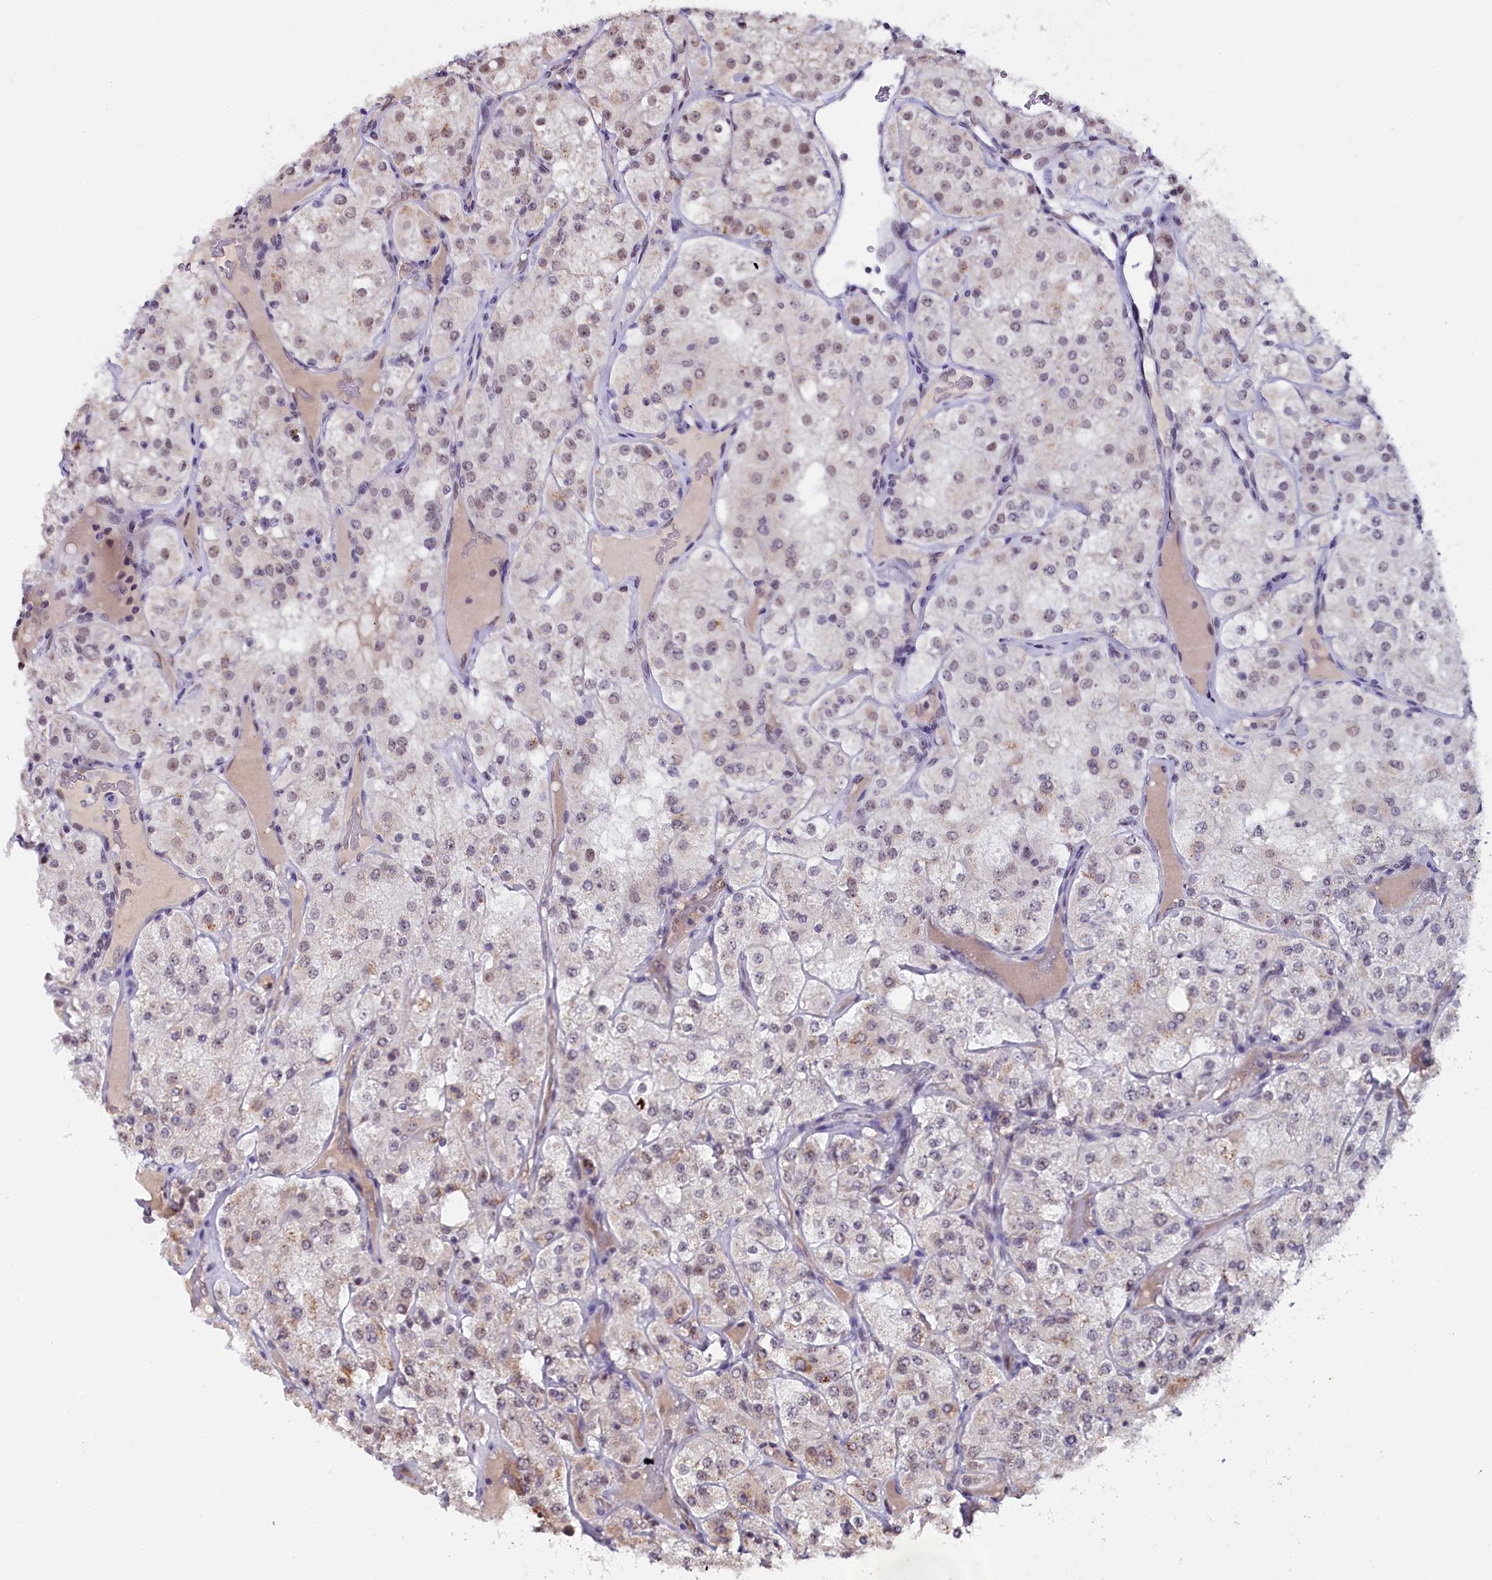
{"staining": {"intensity": "weak", "quantity": "25%-75%", "location": "nuclear"}, "tissue": "renal cancer", "cell_type": "Tumor cells", "image_type": "cancer", "snomed": [{"axis": "morphology", "description": "Adenocarcinoma, NOS"}, {"axis": "topography", "description": "Kidney"}], "caption": "The immunohistochemical stain shows weak nuclear expression in tumor cells of renal adenocarcinoma tissue. Using DAB (brown) and hematoxylin (blue) stains, captured at high magnification using brightfield microscopy.", "gene": "NCBP1", "patient": {"sex": "male", "age": 77}}